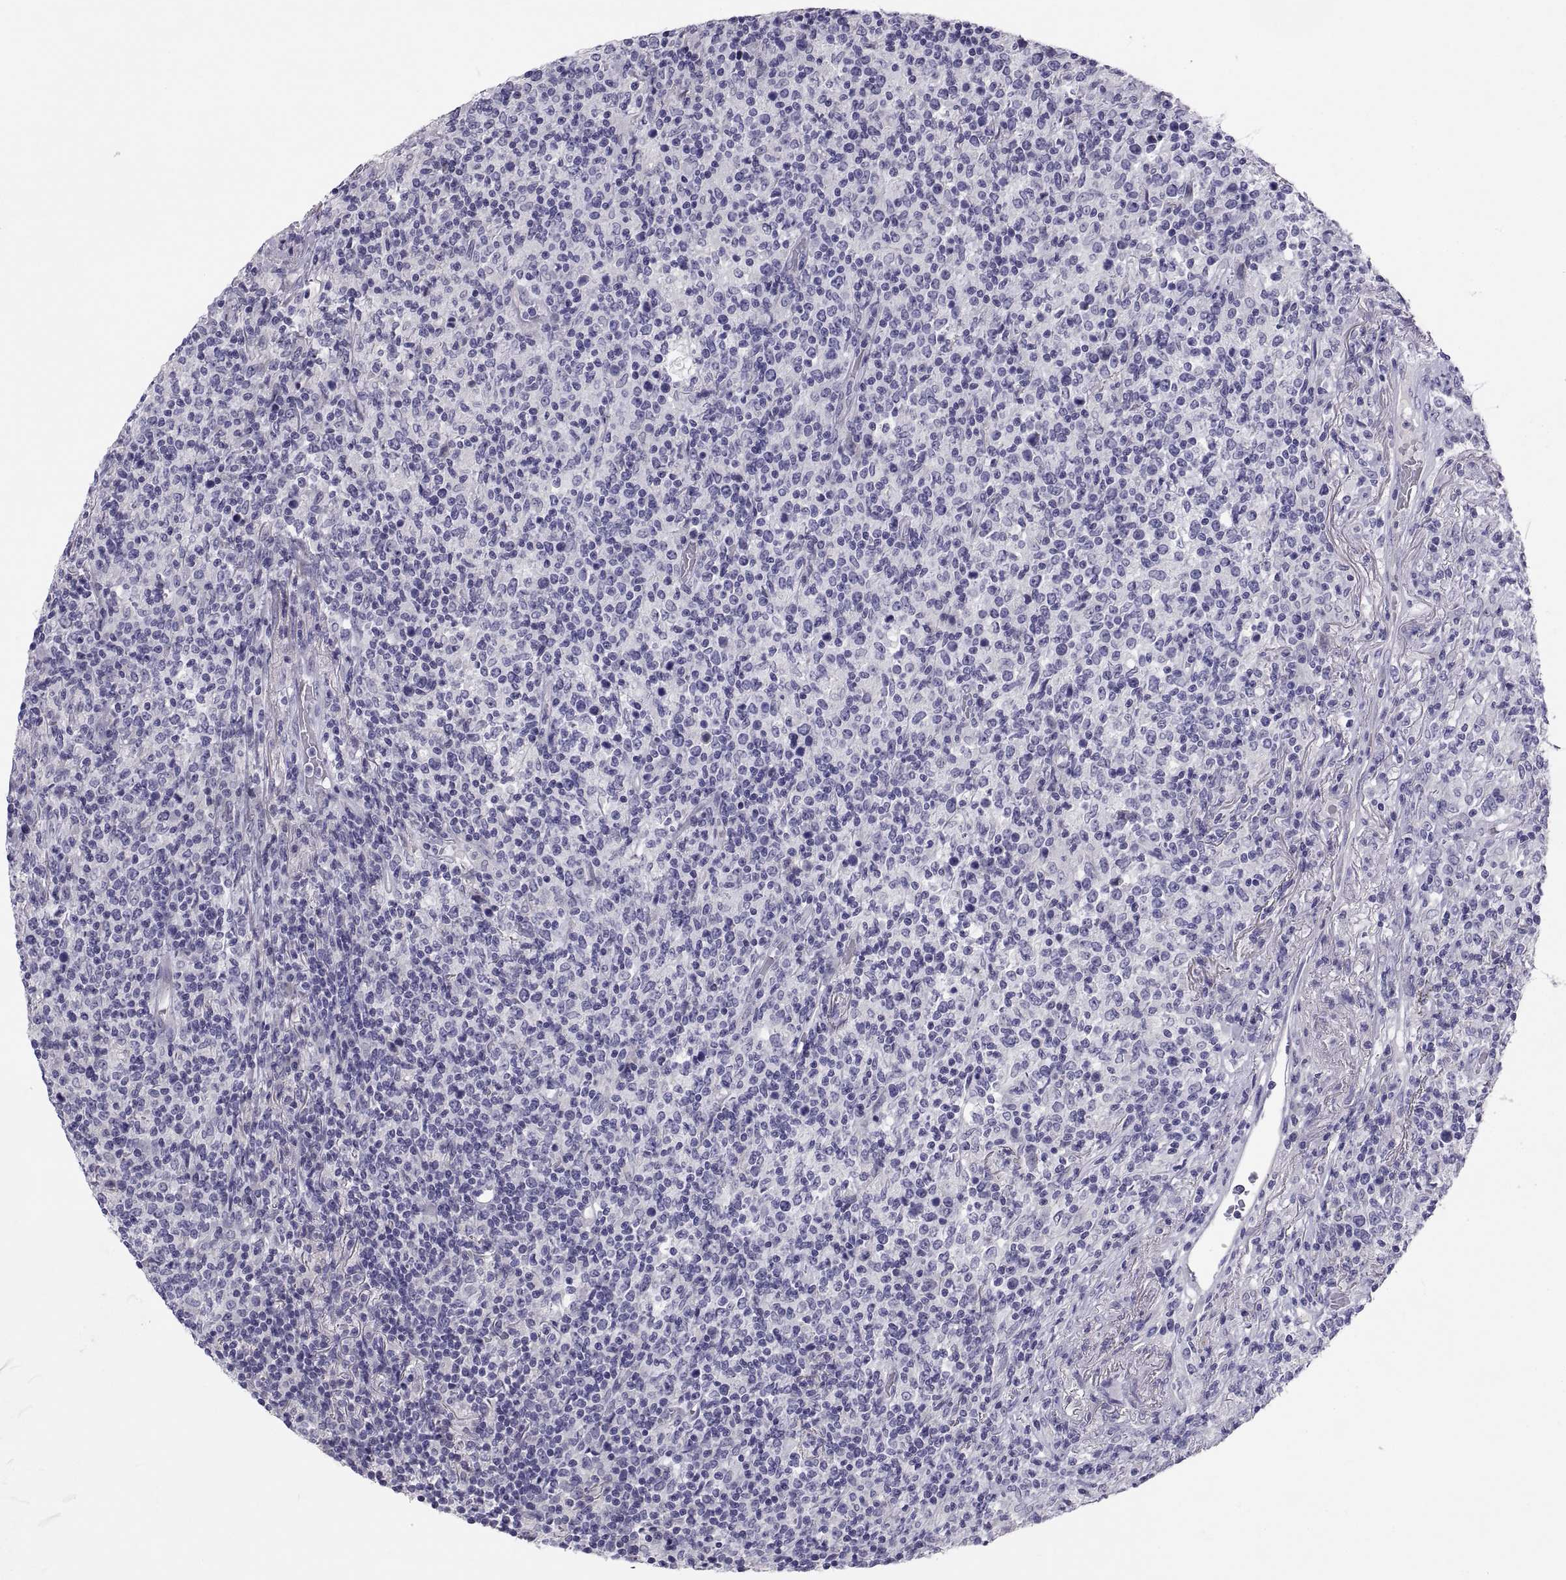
{"staining": {"intensity": "negative", "quantity": "none", "location": "none"}, "tissue": "lymphoma", "cell_type": "Tumor cells", "image_type": "cancer", "snomed": [{"axis": "morphology", "description": "Malignant lymphoma, non-Hodgkin's type, High grade"}, {"axis": "topography", "description": "Lung"}], "caption": "This is an immunohistochemistry (IHC) histopathology image of lymphoma. There is no expression in tumor cells.", "gene": "TEX13A", "patient": {"sex": "male", "age": 79}}